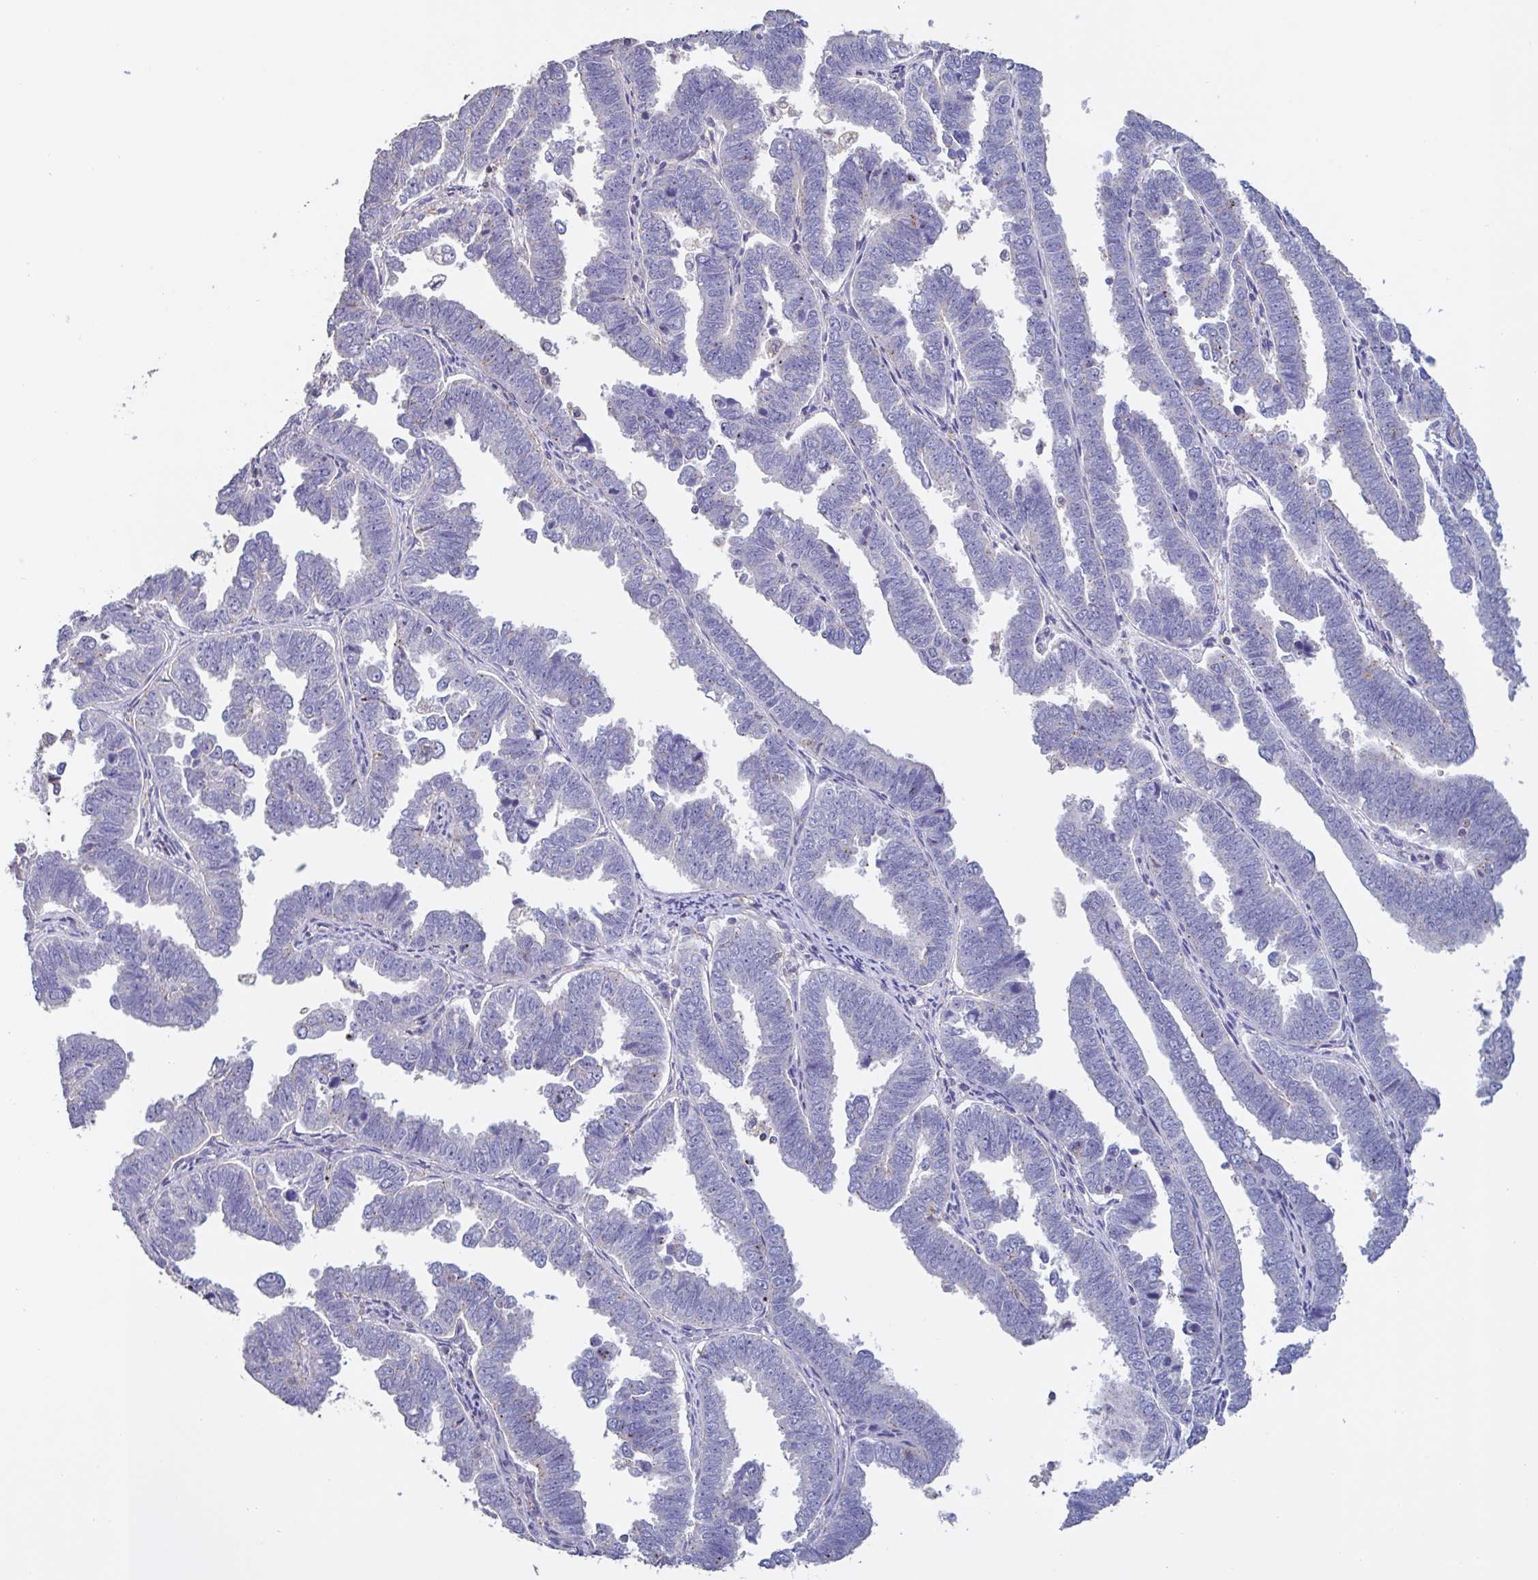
{"staining": {"intensity": "negative", "quantity": "none", "location": "none"}, "tissue": "endometrial cancer", "cell_type": "Tumor cells", "image_type": "cancer", "snomed": [{"axis": "morphology", "description": "Adenocarcinoma, NOS"}, {"axis": "topography", "description": "Endometrium"}], "caption": "The immunohistochemistry (IHC) photomicrograph has no significant staining in tumor cells of adenocarcinoma (endometrial) tissue.", "gene": "CHMP5", "patient": {"sex": "female", "age": 75}}